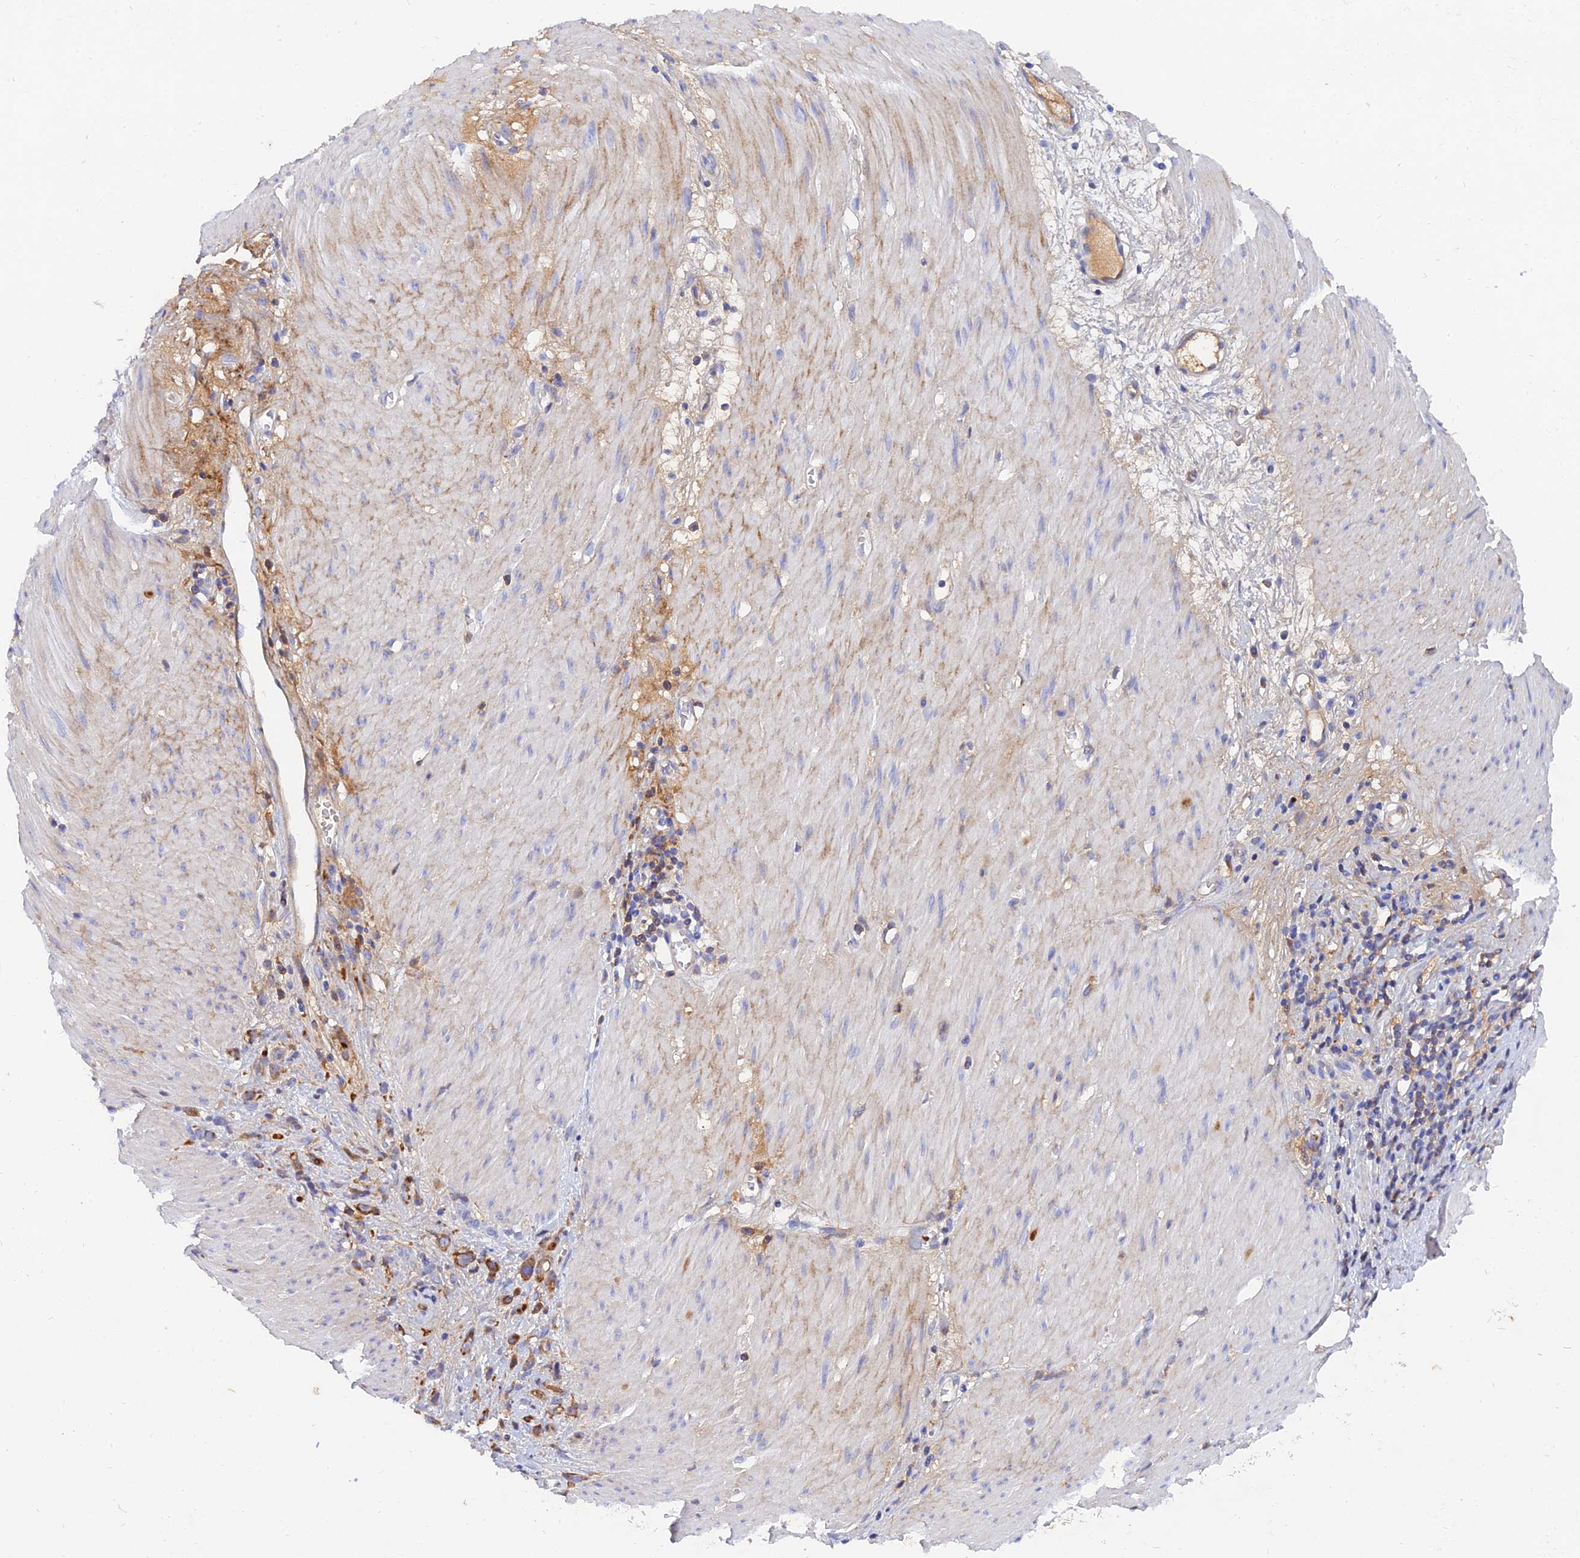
{"staining": {"intensity": "moderate", "quantity": "25%-75%", "location": "cytoplasmic/membranous"}, "tissue": "stomach cancer", "cell_type": "Tumor cells", "image_type": "cancer", "snomed": [{"axis": "morphology", "description": "Adenocarcinoma, NOS"}, {"axis": "topography", "description": "Stomach"}], "caption": "Immunohistochemistry (IHC) (DAB (3,3'-diaminobenzidine)) staining of human adenocarcinoma (stomach) displays moderate cytoplasmic/membranous protein expression in about 25%-75% of tumor cells.", "gene": "MROH1", "patient": {"sex": "female", "age": 76}}